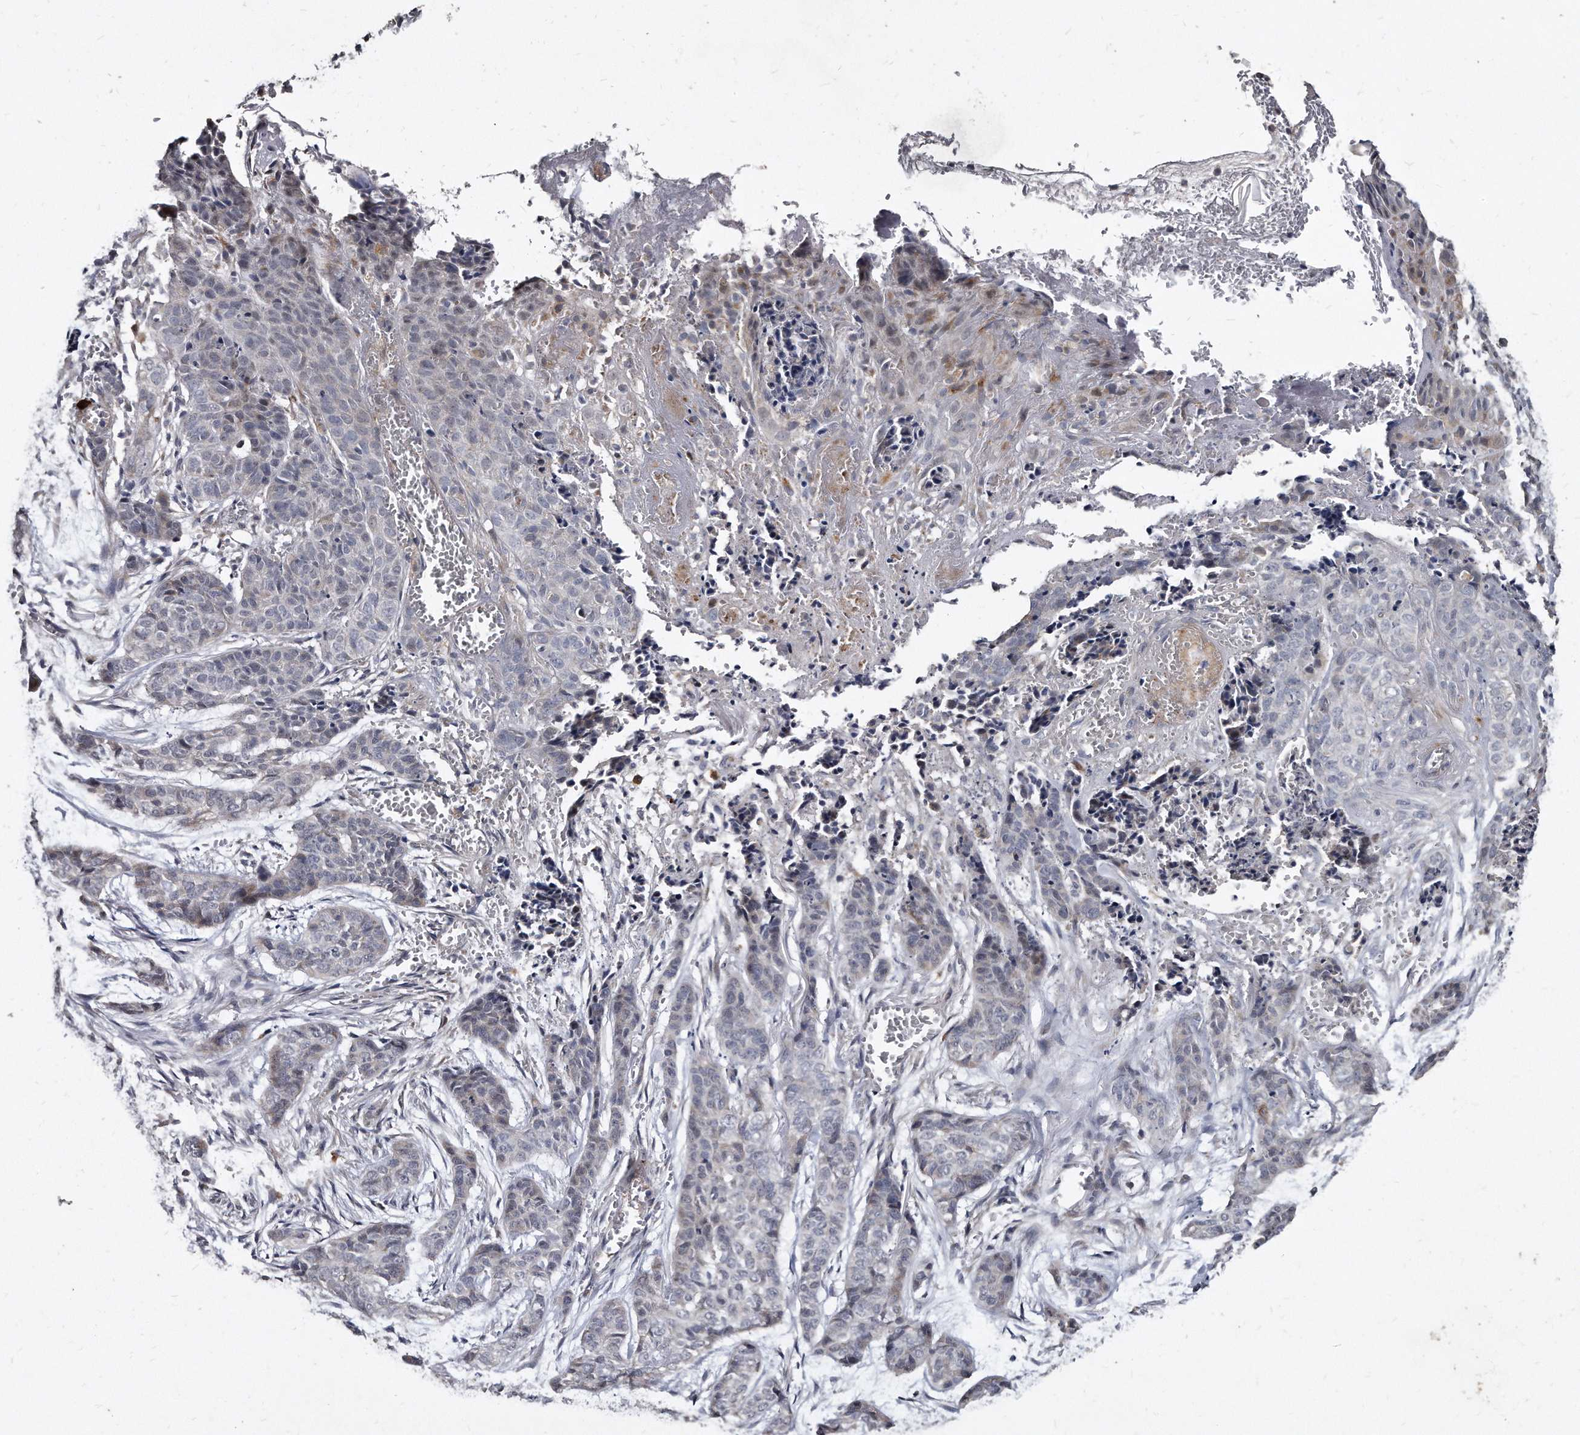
{"staining": {"intensity": "negative", "quantity": "none", "location": "none"}, "tissue": "skin cancer", "cell_type": "Tumor cells", "image_type": "cancer", "snomed": [{"axis": "morphology", "description": "Basal cell carcinoma"}, {"axis": "topography", "description": "Skin"}], "caption": "Immunohistochemical staining of basal cell carcinoma (skin) exhibits no significant positivity in tumor cells.", "gene": "KLHDC3", "patient": {"sex": "female", "age": 64}}